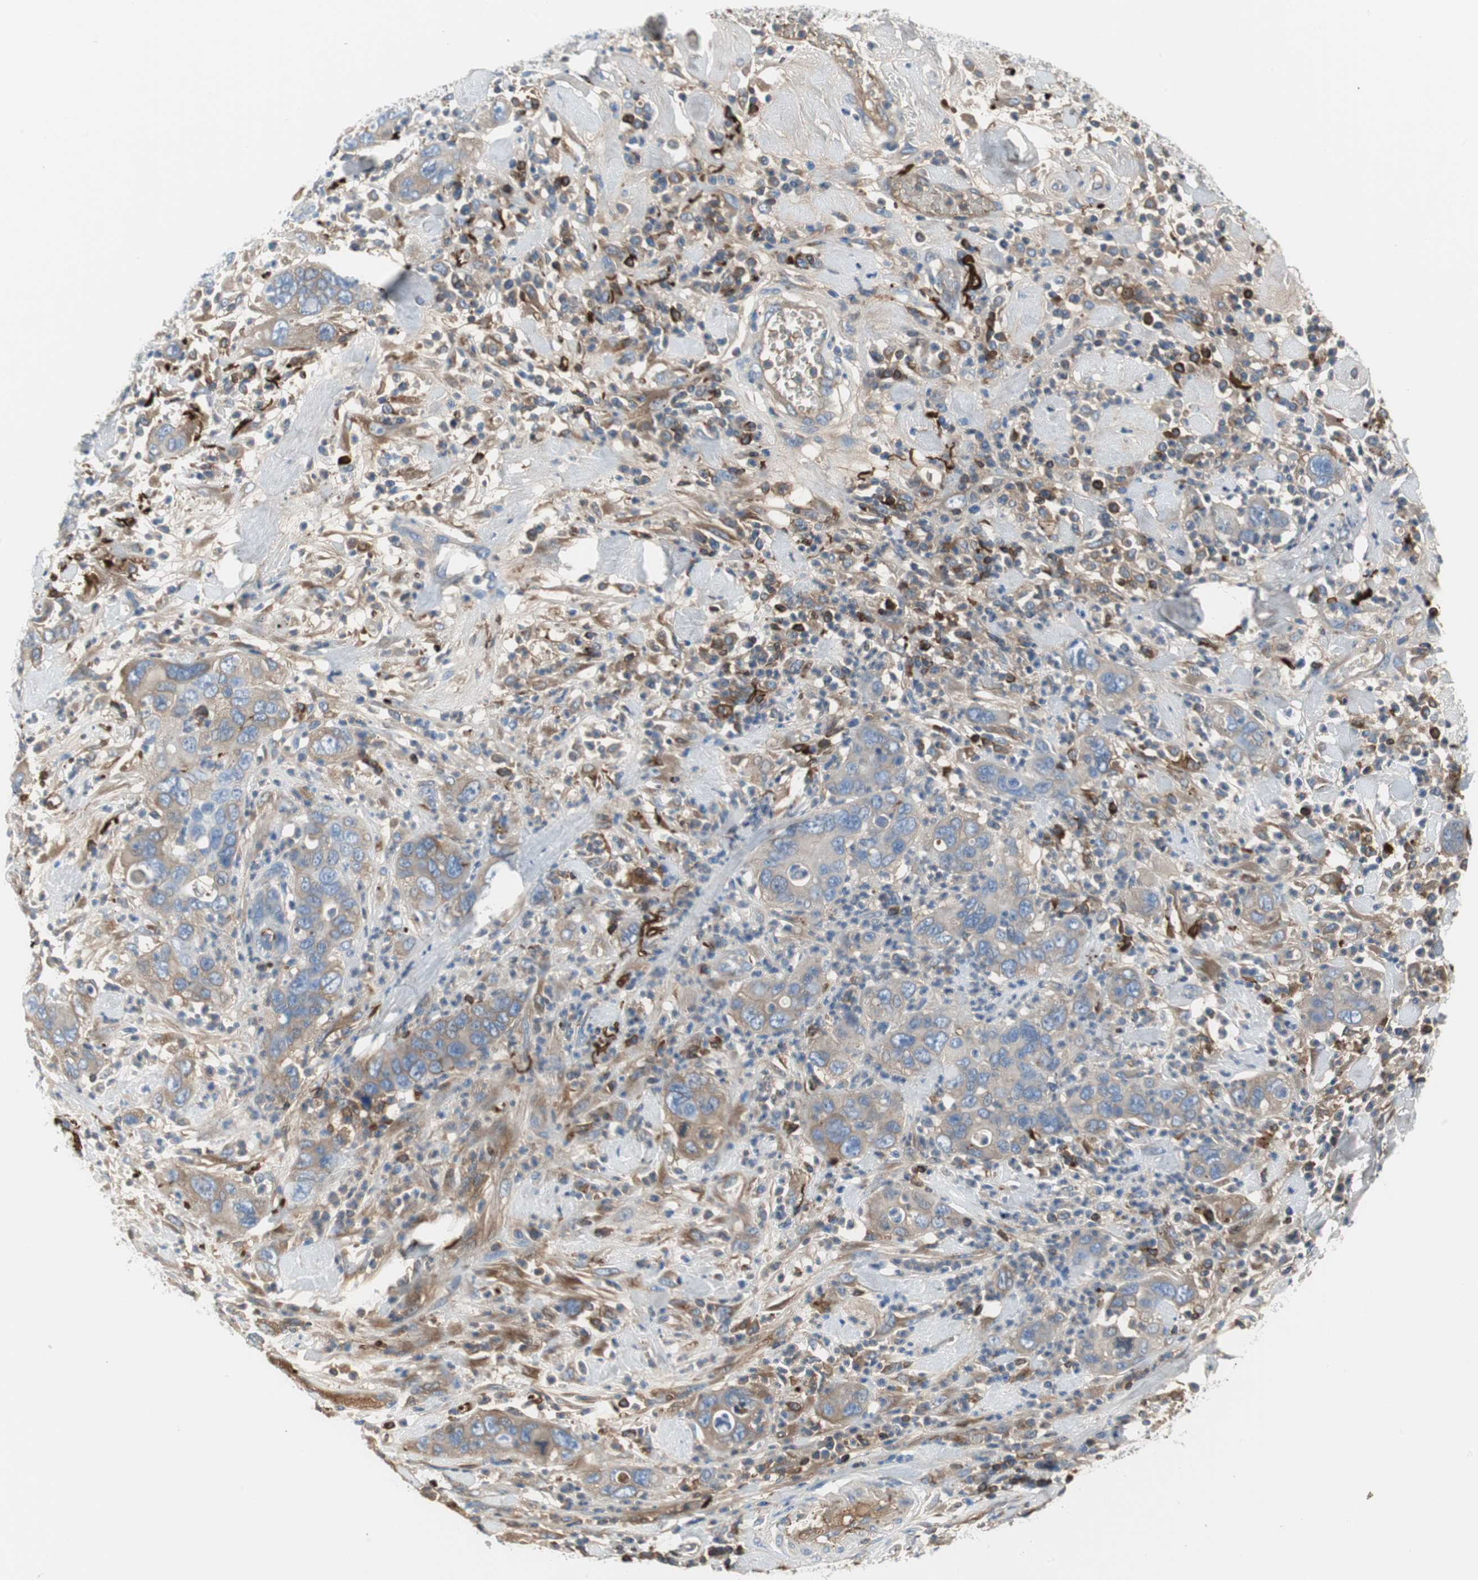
{"staining": {"intensity": "weak", "quantity": ">75%", "location": "cytoplasmic/membranous"}, "tissue": "pancreatic cancer", "cell_type": "Tumor cells", "image_type": "cancer", "snomed": [{"axis": "morphology", "description": "Adenocarcinoma, NOS"}, {"axis": "topography", "description": "Pancreas"}], "caption": "Human pancreatic adenocarcinoma stained with a protein marker reveals weak staining in tumor cells.", "gene": "APCS", "patient": {"sex": "female", "age": 71}}